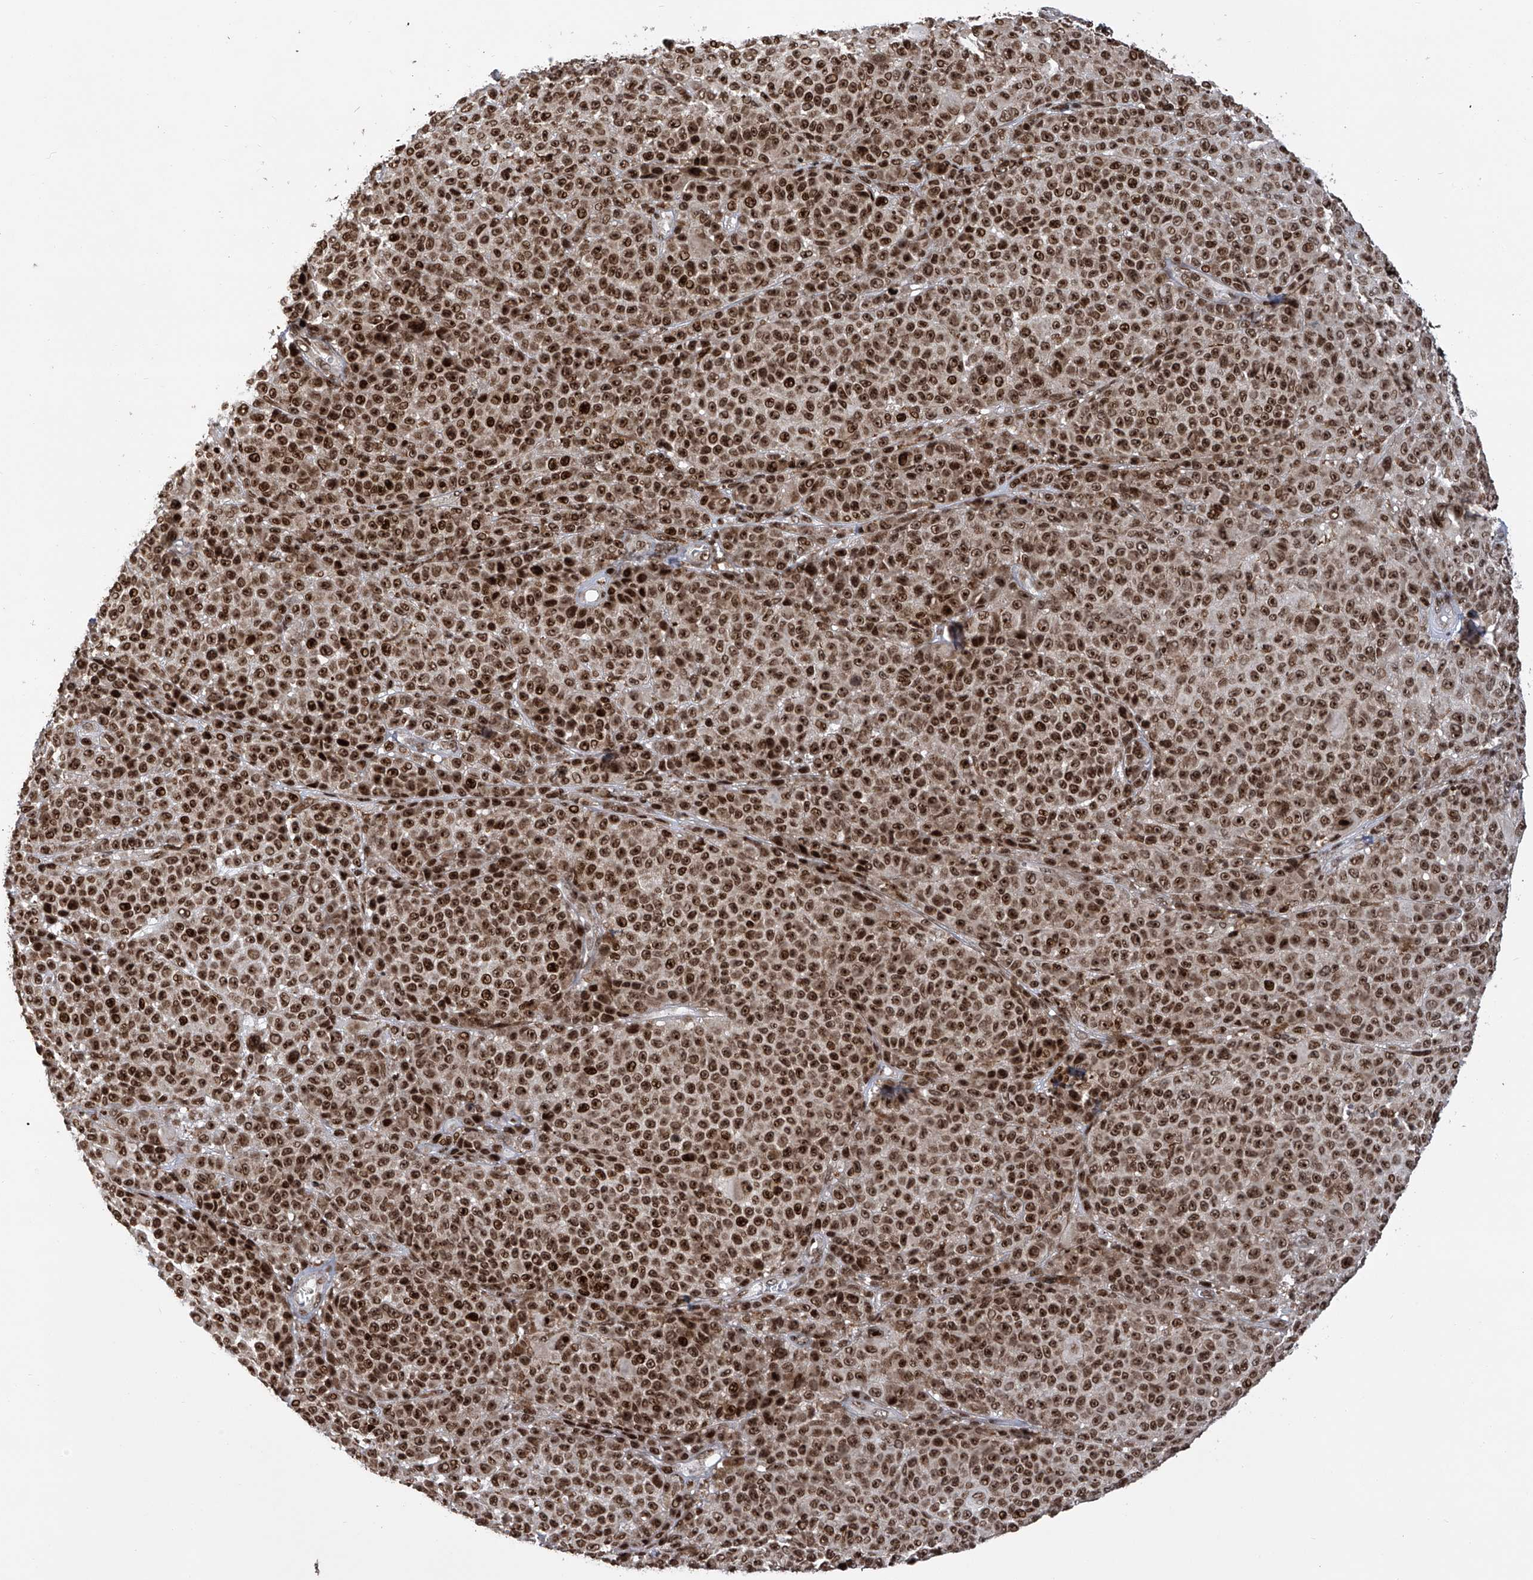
{"staining": {"intensity": "strong", "quantity": ">75%", "location": "nuclear"}, "tissue": "melanoma", "cell_type": "Tumor cells", "image_type": "cancer", "snomed": [{"axis": "morphology", "description": "Malignant melanoma, NOS"}, {"axis": "topography", "description": "Skin"}], "caption": "Brown immunohistochemical staining in melanoma exhibits strong nuclear staining in approximately >75% of tumor cells.", "gene": "PAK1IP1", "patient": {"sex": "female", "age": 94}}